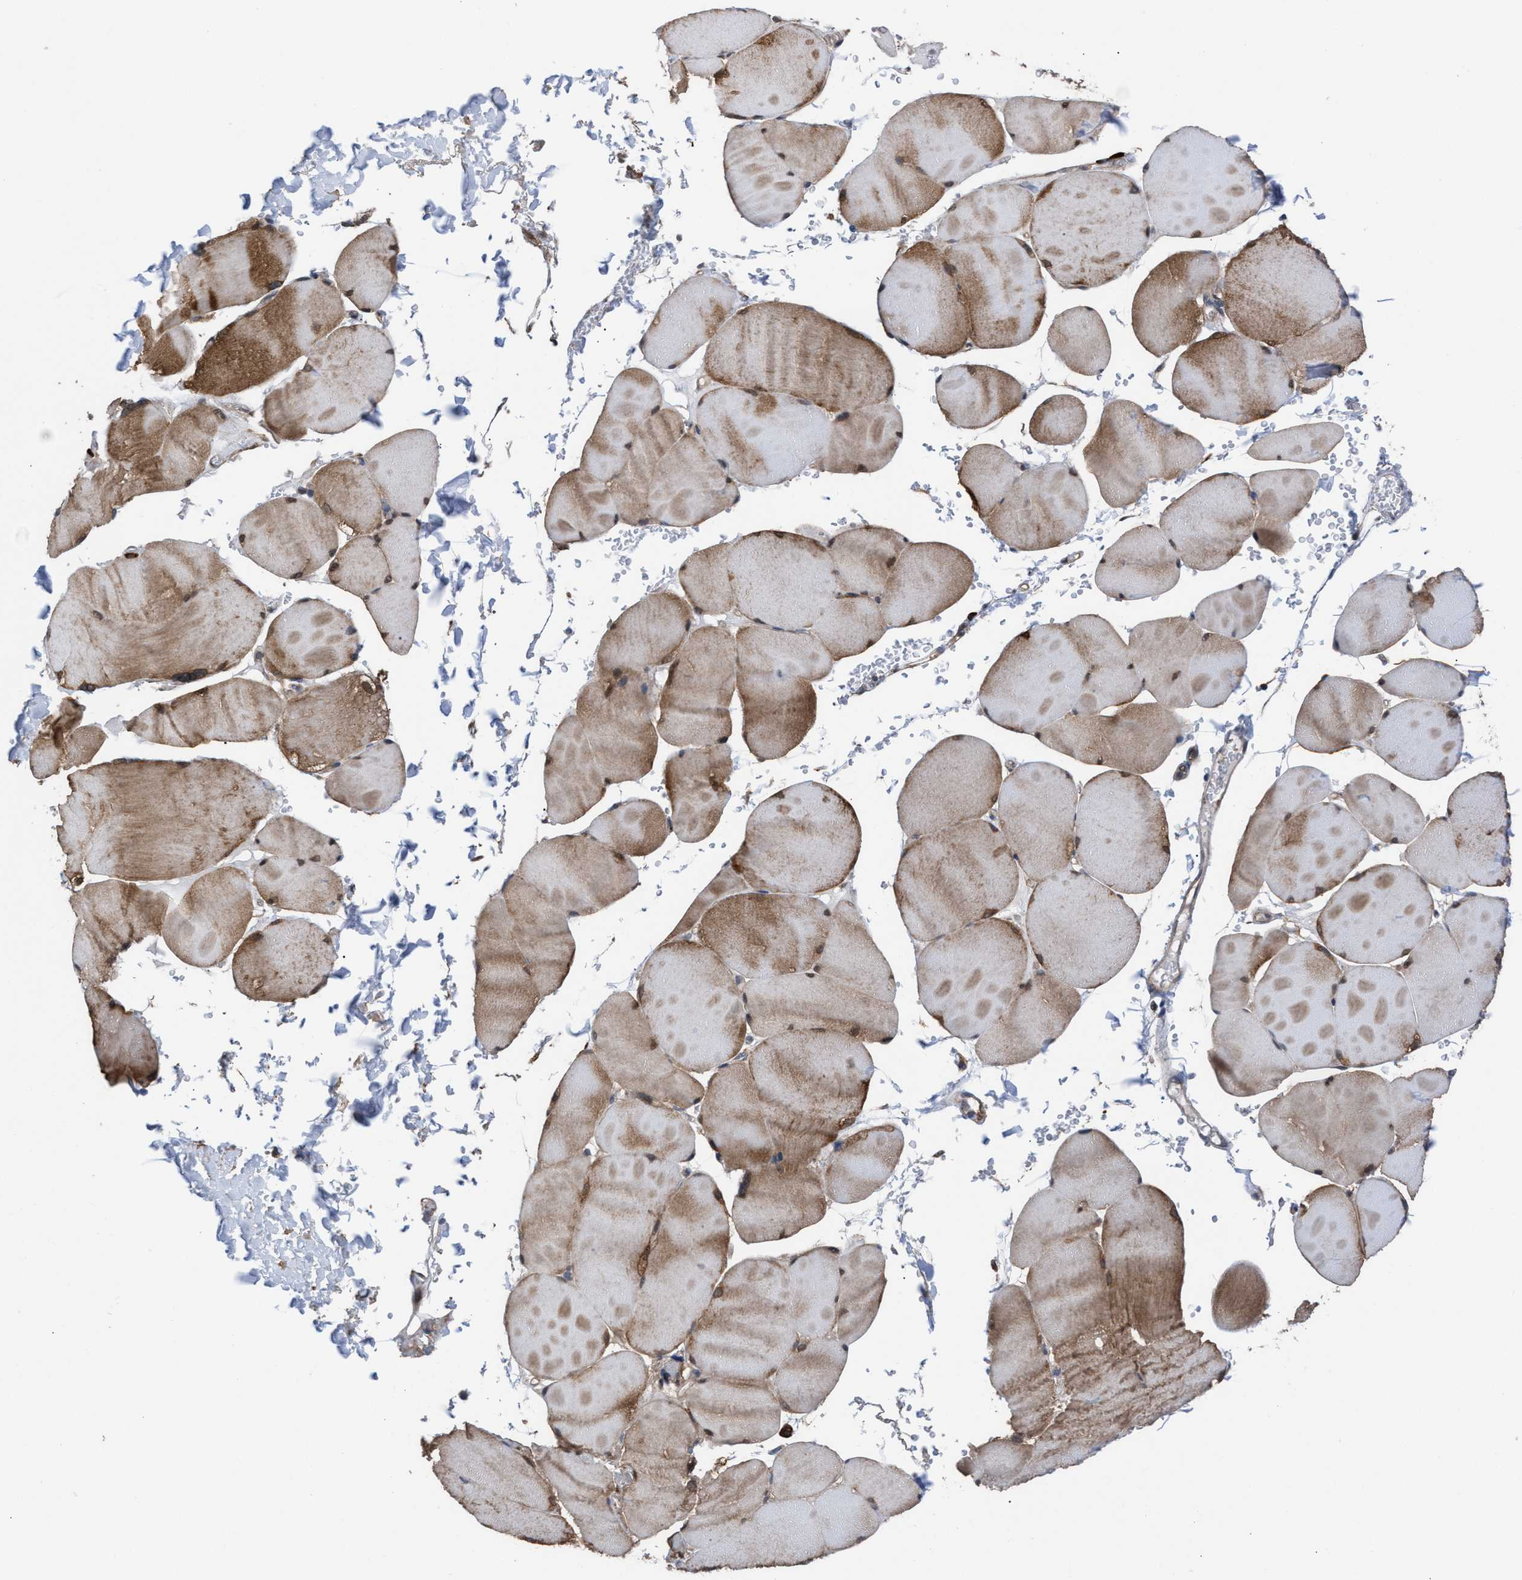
{"staining": {"intensity": "moderate", "quantity": "25%-75%", "location": "cytoplasmic/membranous"}, "tissue": "skeletal muscle", "cell_type": "Myocytes", "image_type": "normal", "snomed": [{"axis": "morphology", "description": "Normal tissue, NOS"}, {"axis": "topography", "description": "Skin"}, {"axis": "topography", "description": "Skeletal muscle"}], "caption": "Immunohistochemical staining of unremarkable skeletal muscle demonstrates moderate cytoplasmic/membranous protein positivity in about 25%-75% of myocytes. (DAB IHC, brown staining for protein, blue staining for nuclei).", "gene": "TP53BP2", "patient": {"sex": "male", "age": 83}}